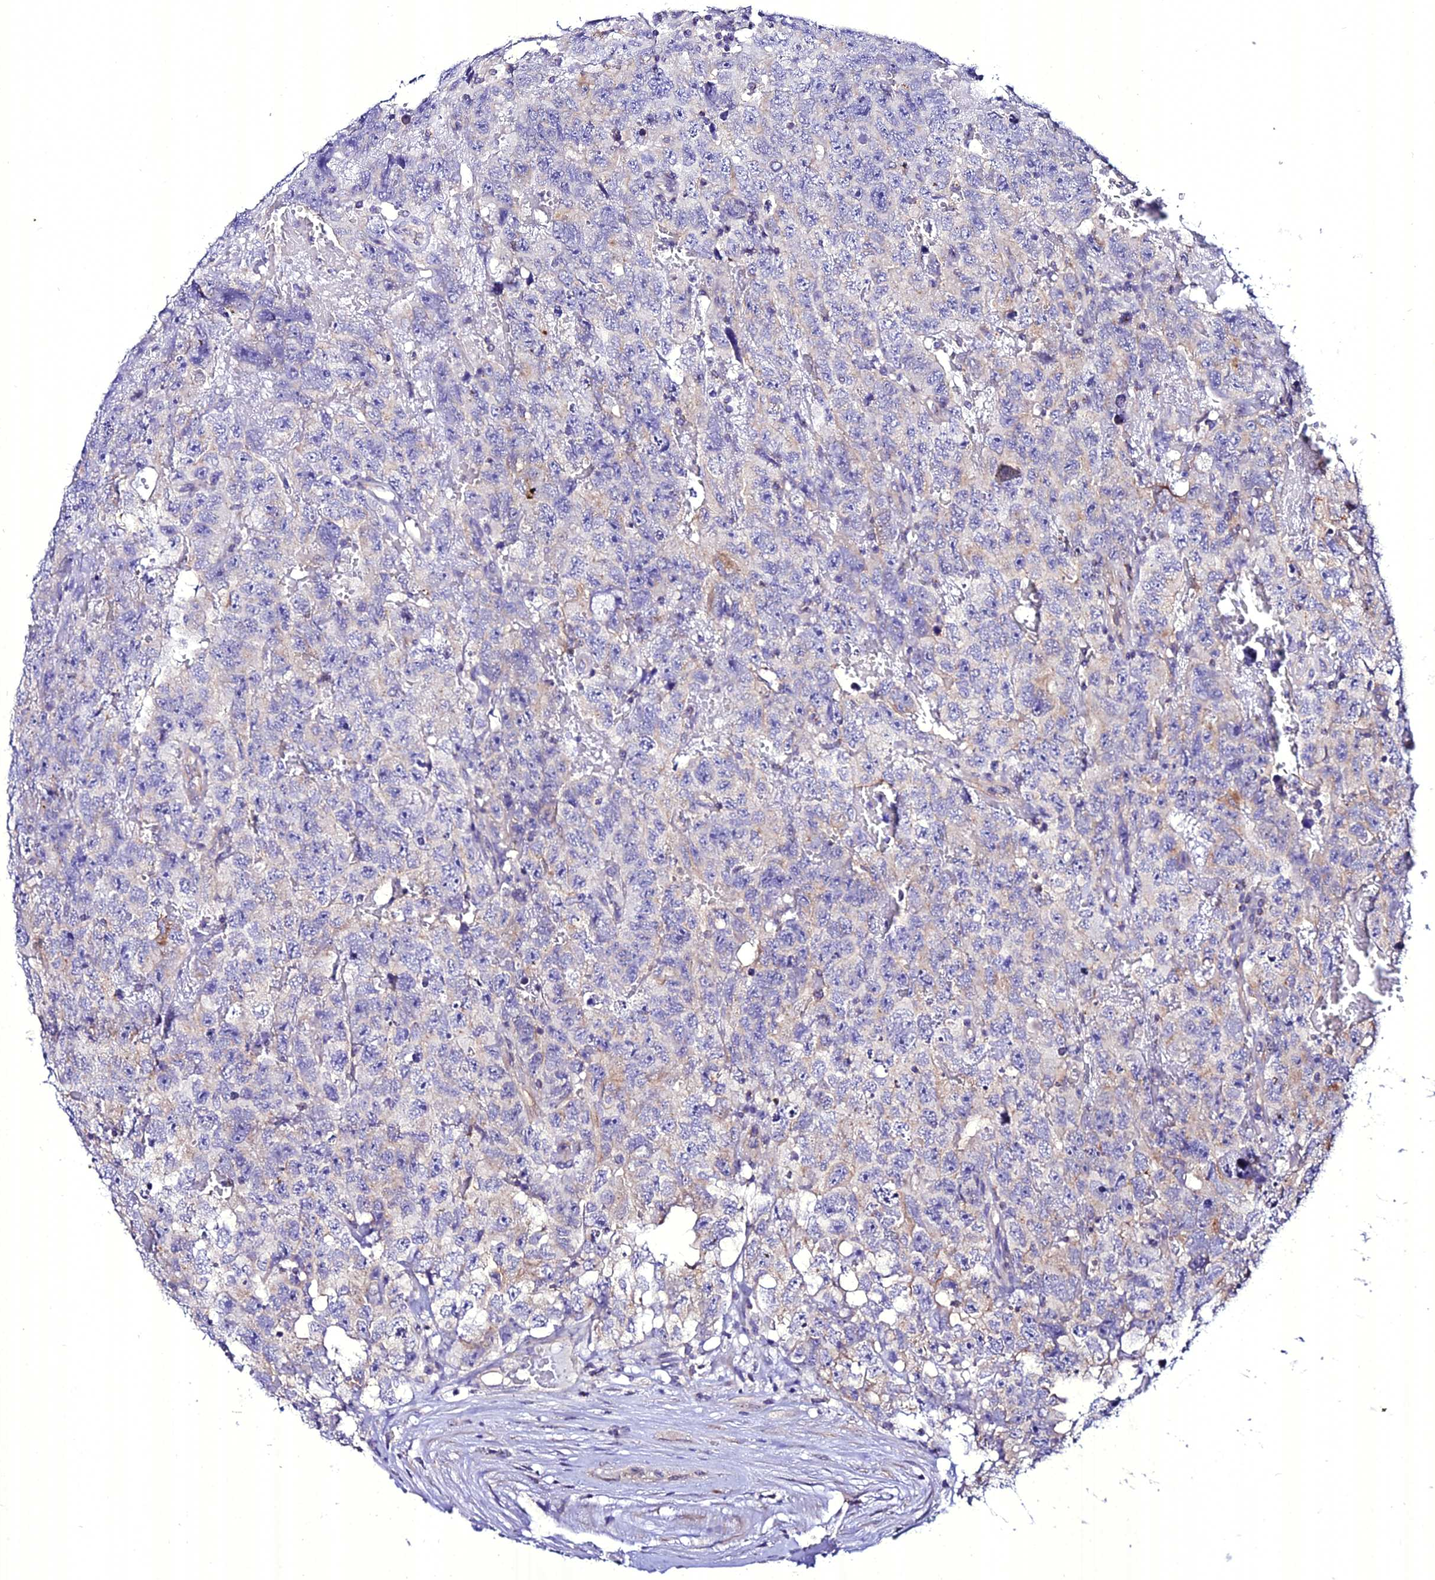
{"staining": {"intensity": "negative", "quantity": "none", "location": "none"}, "tissue": "testis cancer", "cell_type": "Tumor cells", "image_type": "cancer", "snomed": [{"axis": "morphology", "description": "Carcinoma, Embryonal, NOS"}, {"axis": "topography", "description": "Testis"}], "caption": "High power microscopy histopathology image of an immunohistochemistry (IHC) image of testis cancer (embryonal carcinoma), revealing no significant staining in tumor cells.", "gene": "ATG16L2", "patient": {"sex": "male", "age": 45}}